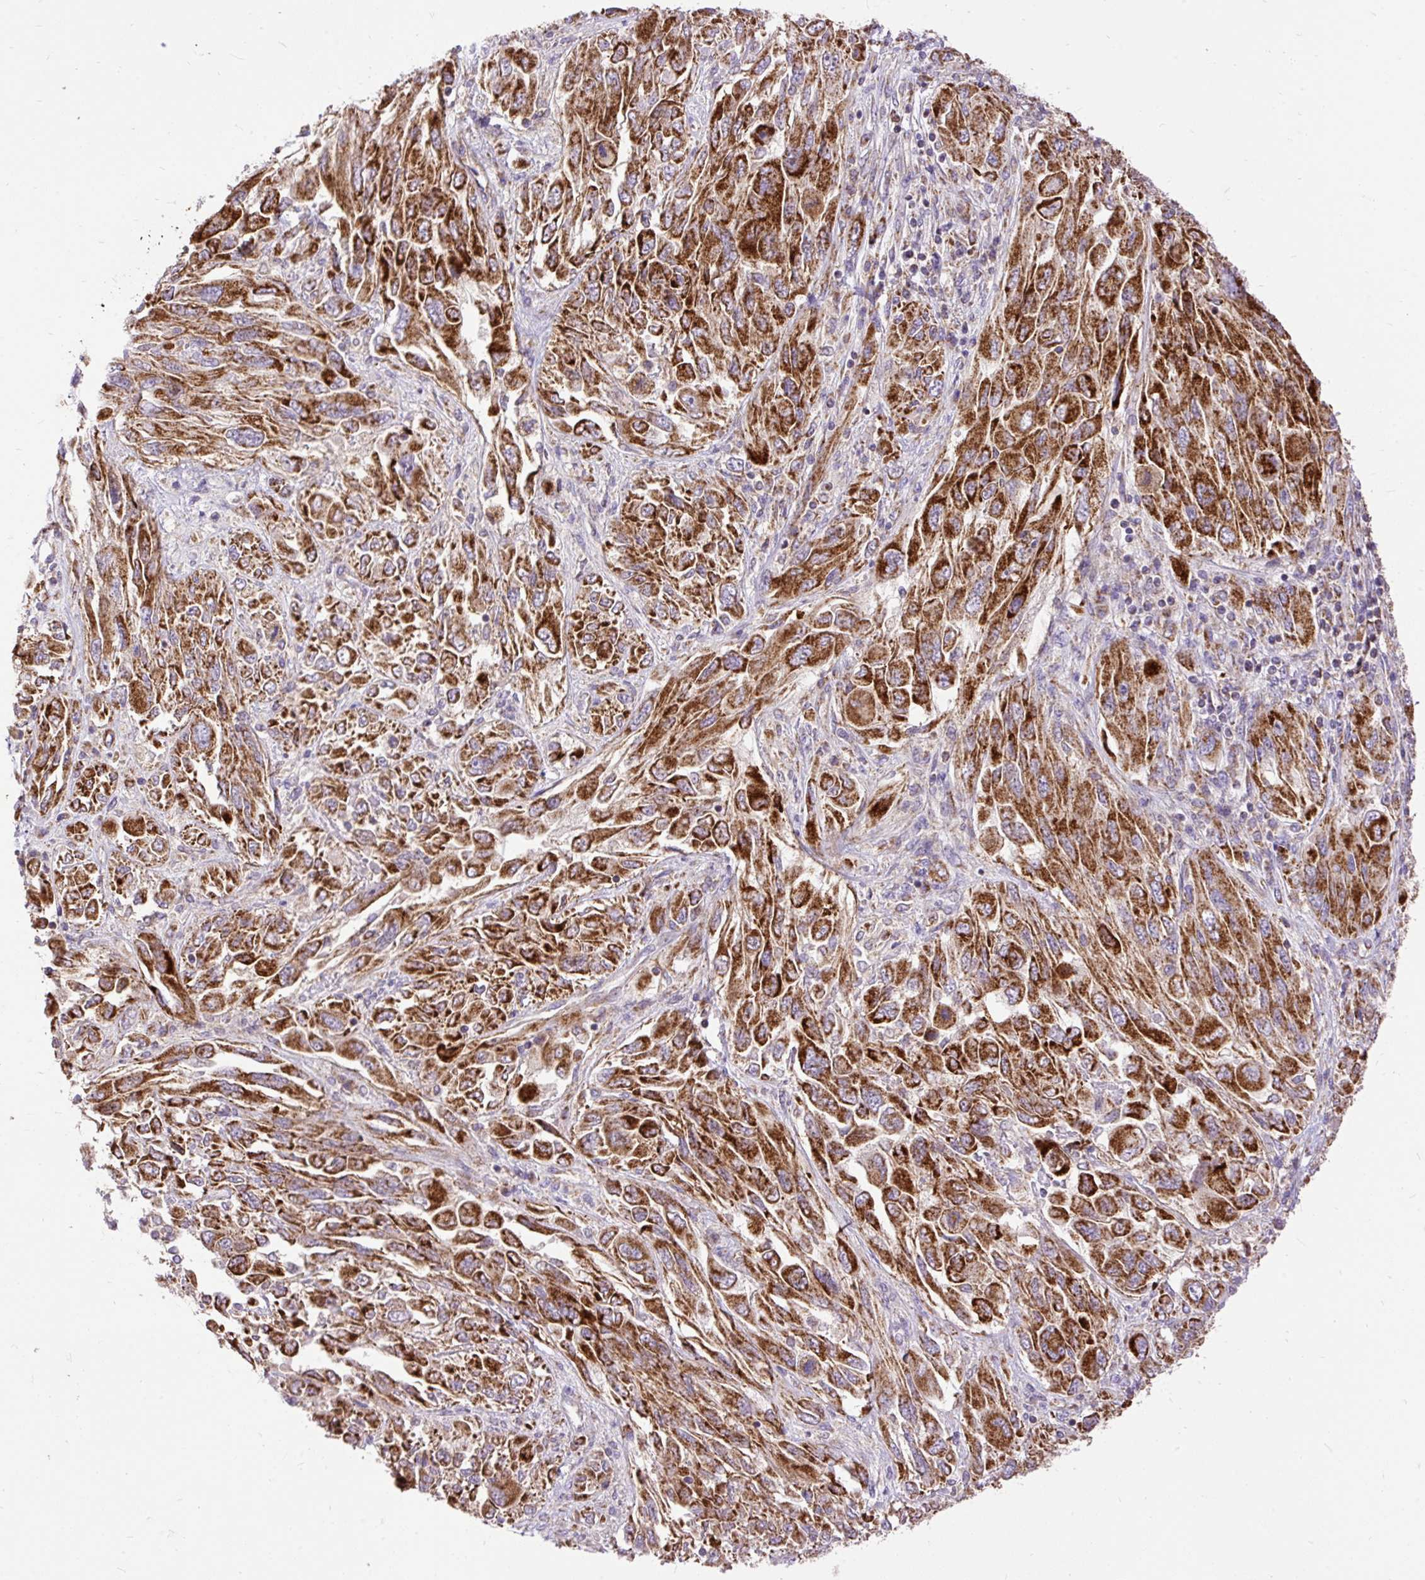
{"staining": {"intensity": "strong", "quantity": ">75%", "location": "cytoplasmic/membranous"}, "tissue": "melanoma", "cell_type": "Tumor cells", "image_type": "cancer", "snomed": [{"axis": "morphology", "description": "Malignant melanoma, NOS"}, {"axis": "topography", "description": "Skin"}], "caption": "A histopathology image of human melanoma stained for a protein reveals strong cytoplasmic/membranous brown staining in tumor cells.", "gene": "TOMM40", "patient": {"sex": "female", "age": 91}}